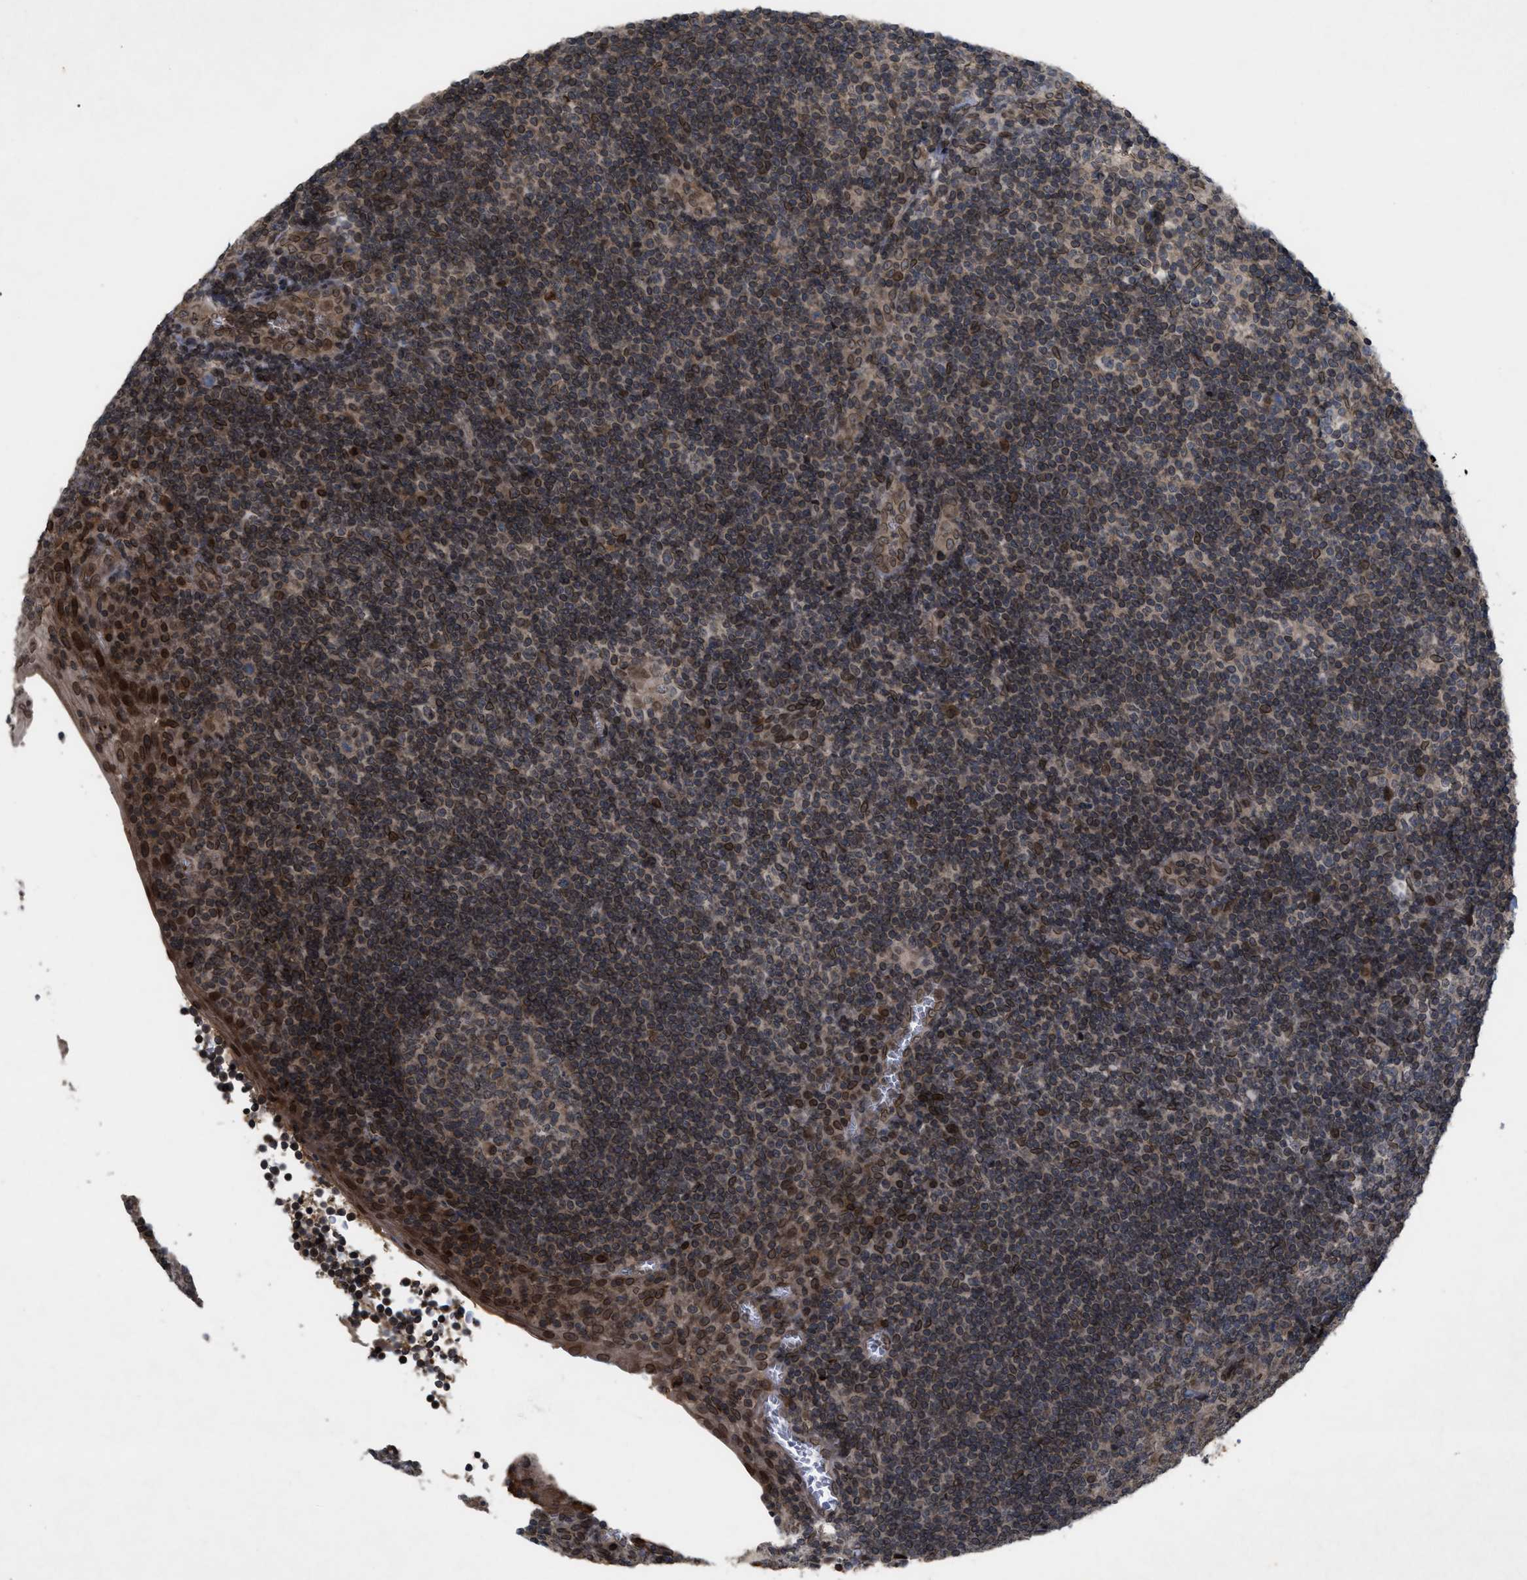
{"staining": {"intensity": "weak", "quantity": ">75%", "location": "cytoplasmic/membranous,nuclear"}, "tissue": "tonsil", "cell_type": "Germinal center cells", "image_type": "normal", "snomed": [{"axis": "morphology", "description": "Normal tissue, NOS"}, {"axis": "topography", "description": "Tonsil"}], "caption": "Protein expression analysis of benign tonsil reveals weak cytoplasmic/membranous,nuclear expression in approximately >75% of germinal center cells.", "gene": "CRY1", "patient": {"sex": "male", "age": 37}}